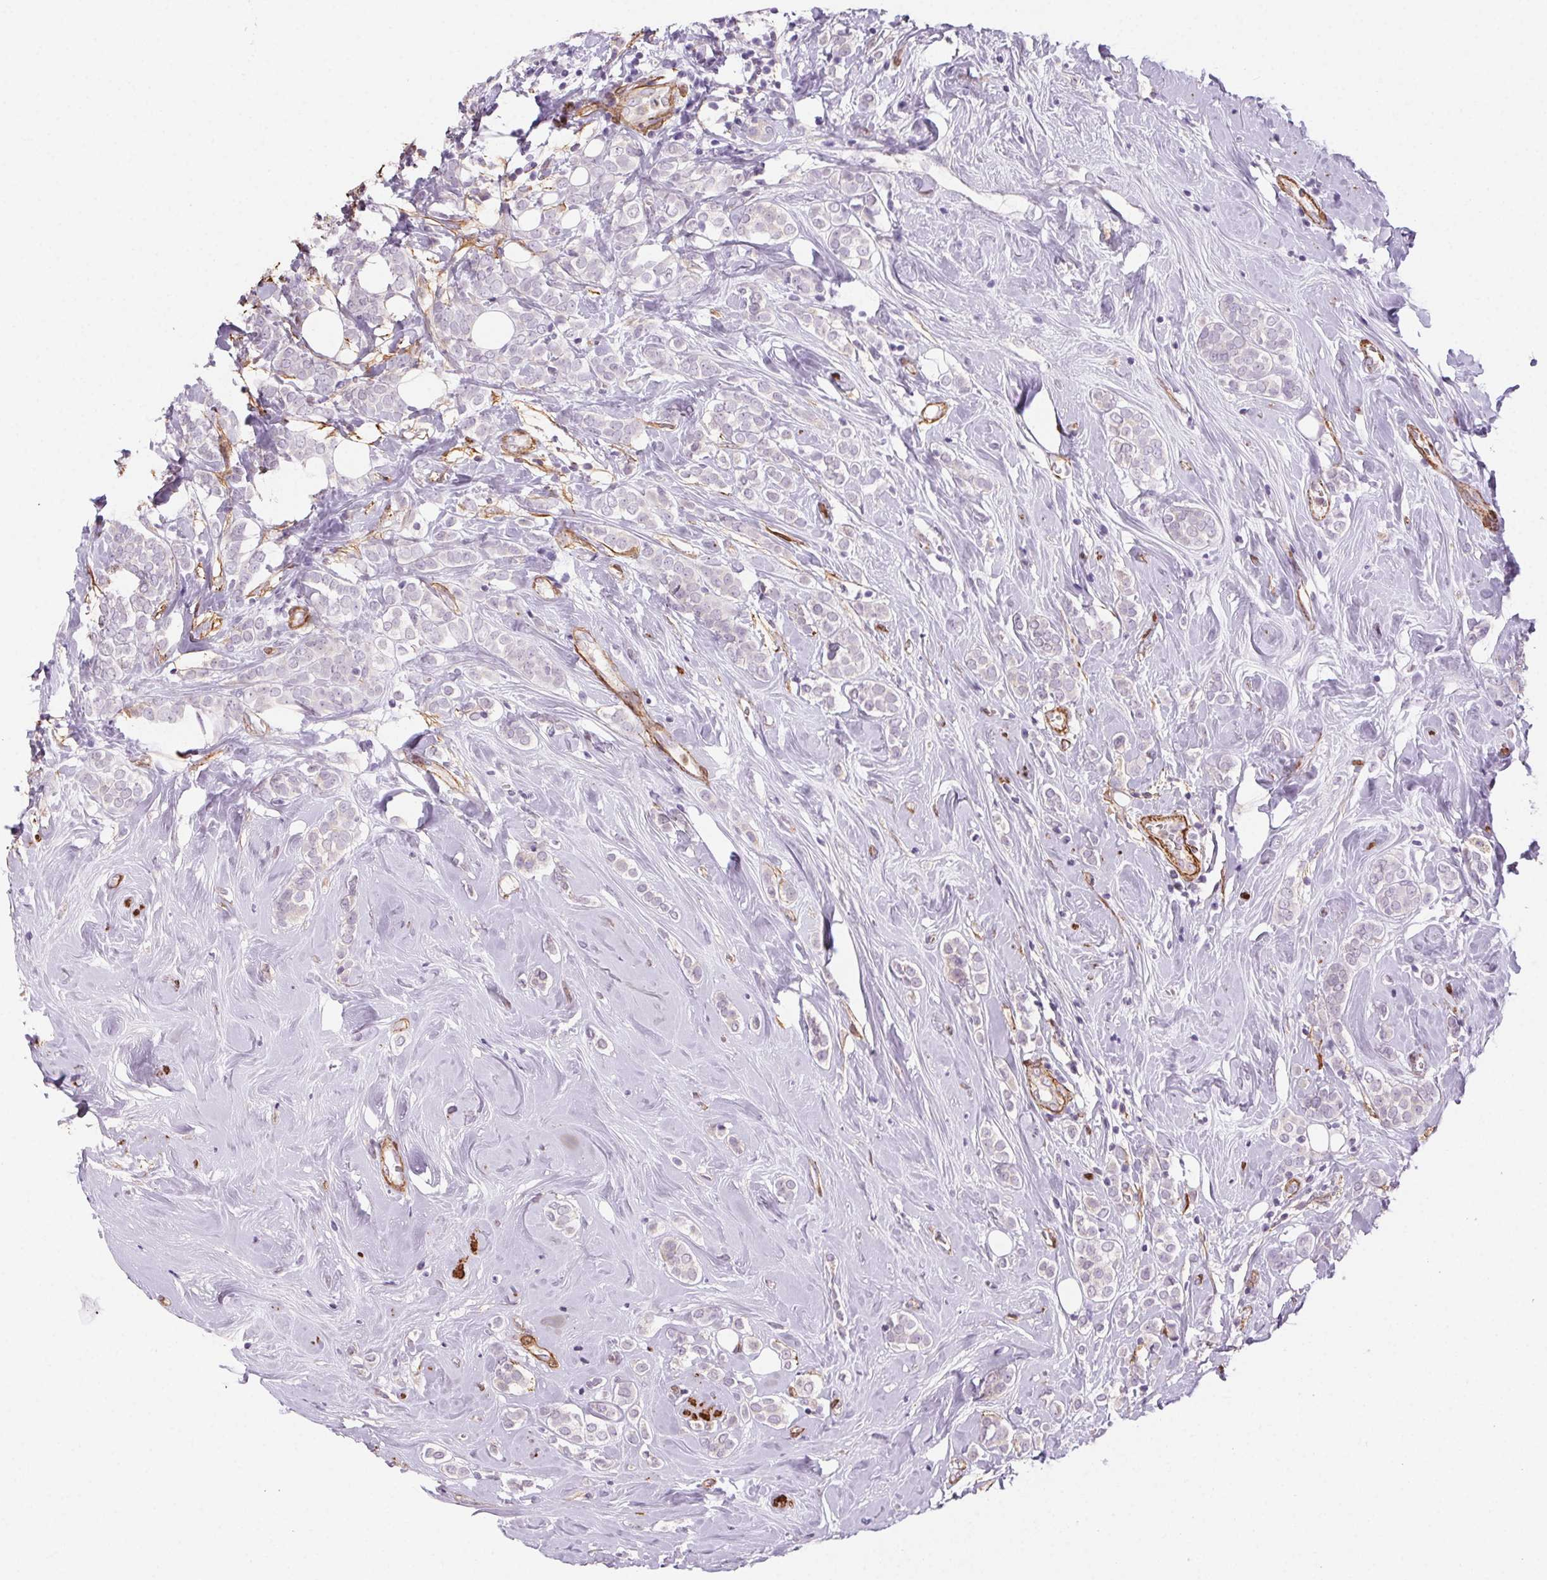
{"staining": {"intensity": "negative", "quantity": "none", "location": "none"}, "tissue": "breast cancer", "cell_type": "Tumor cells", "image_type": "cancer", "snomed": [{"axis": "morphology", "description": "Lobular carcinoma"}, {"axis": "topography", "description": "Breast"}], "caption": "An image of human breast cancer (lobular carcinoma) is negative for staining in tumor cells.", "gene": "GPX8", "patient": {"sex": "female", "age": 49}}